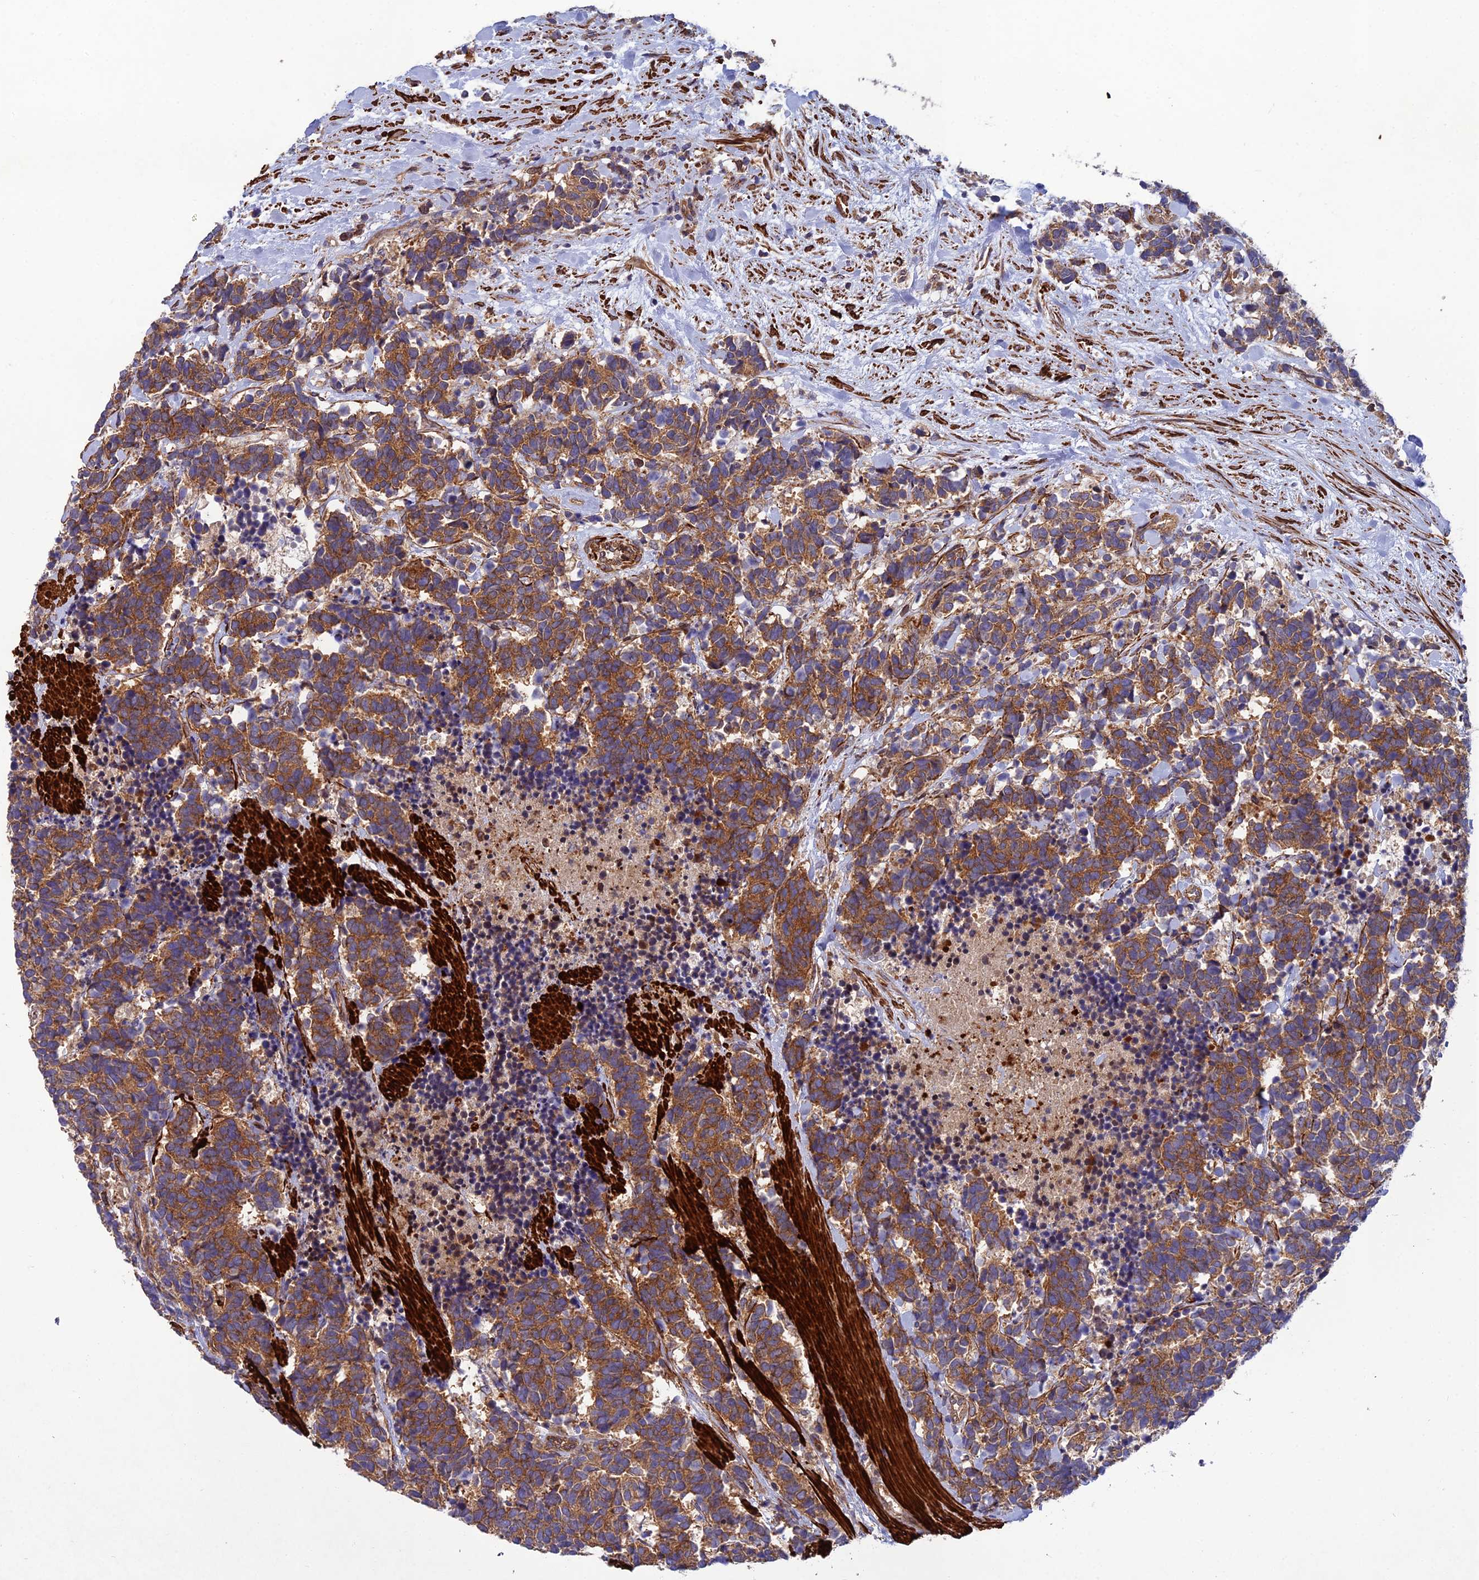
{"staining": {"intensity": "strong", "quantity": ">75%", "location": "cytoplasmic/membranous"}, "tissue": "carcinoid", "cell_type": "Tumor cells", "image_type": "cancer", "snomed": [{"axis": "morphology", "description": "Carcinoma, NOS"}, {"axis": "morphology", "description": "Carcinoid, malignant, NOS"}, {"axis": "topography", "description": "Prostate"}], "caption": "Carcinoid tissue demonstrates strong cytoplasmic/membranous positivity in approximately >75% of tumor cells", "gene": "RALGAPA2", "patient": {"sex": "male", "age": 57}}